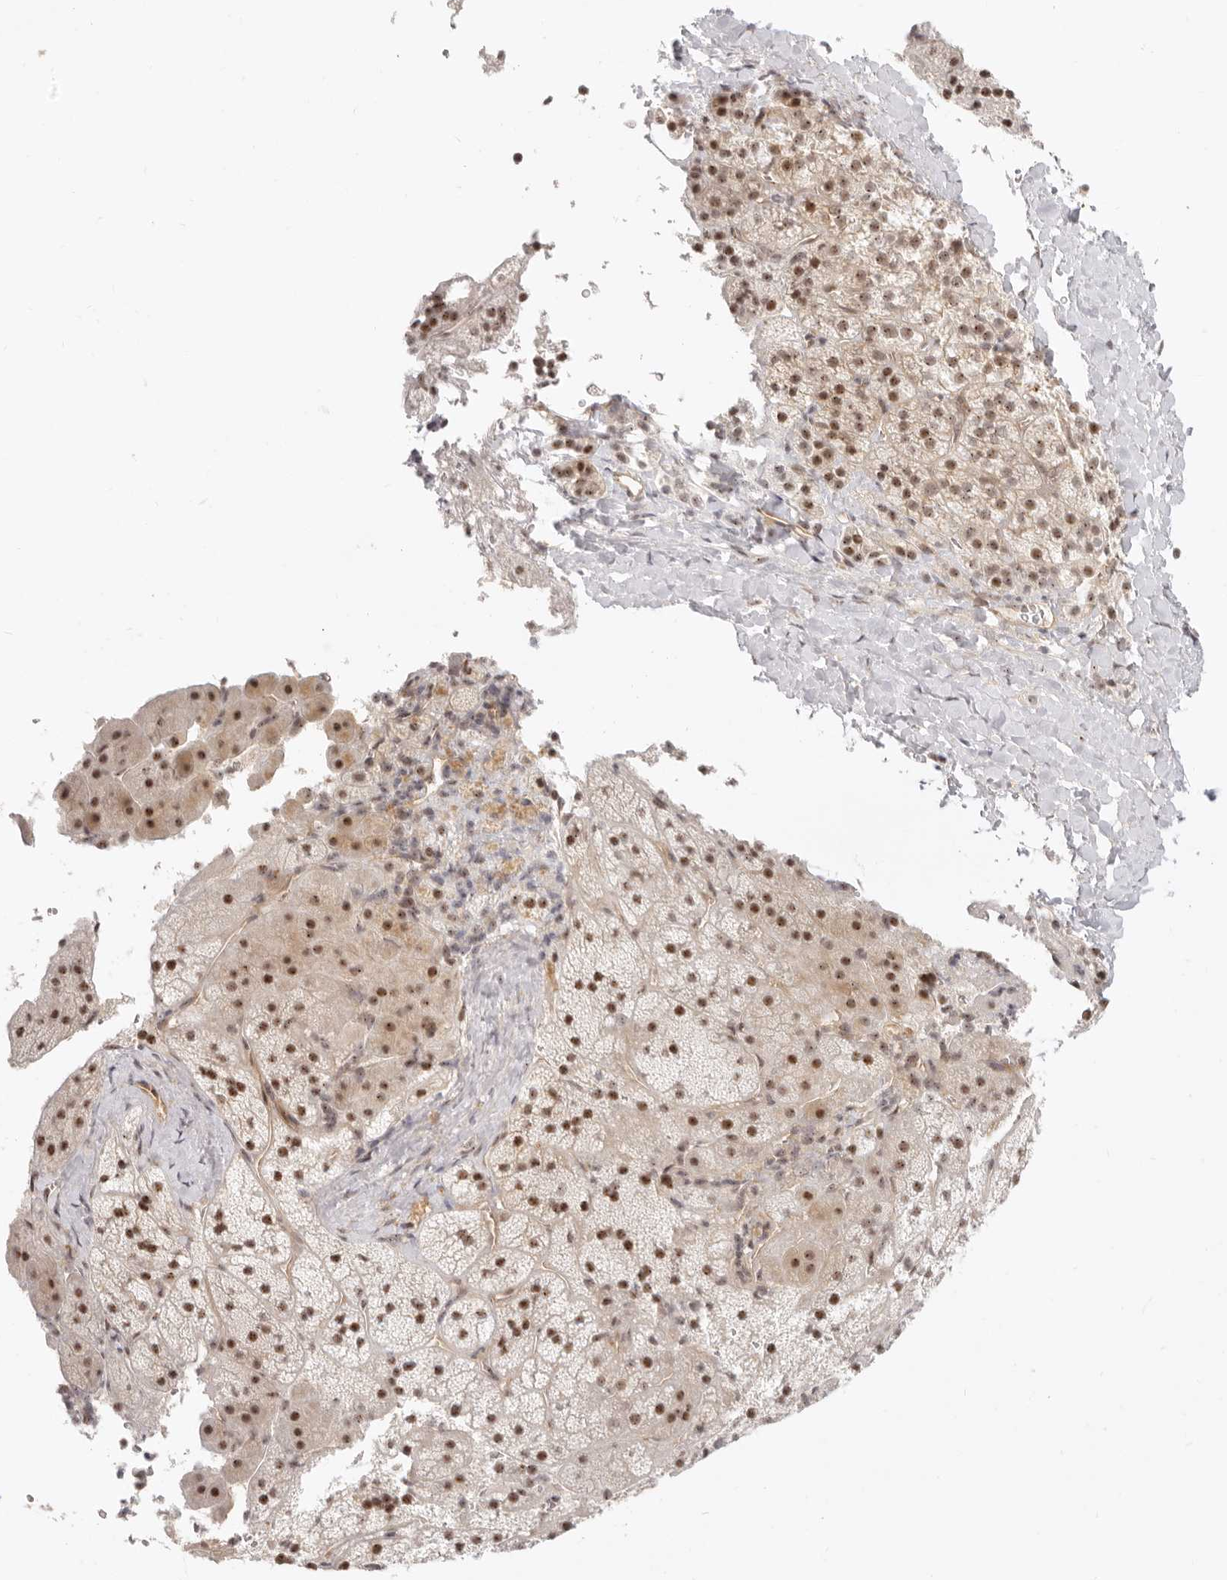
{"staining": {"intensity": "moderate", "quantity": ">75%", "location": "nuclear"}, "tissue": "adrenal gland", "cell_type": "Glandular cells", "image_type": "normal", "snomed": [{"axis": "morphology", "description": "Normal tissue, NOS"}, {"axis": "topography", "description": "Adrenal gland"}], "caption": "A high-resolution histopathology image shows immunohistochemistry (IHC) staining of normal adrenal gland, which displays moderate nuclear staining in approximately >75% of glandular cells.", "gene": "BAP1", "patient": {"sex": "female", "age": 44}}